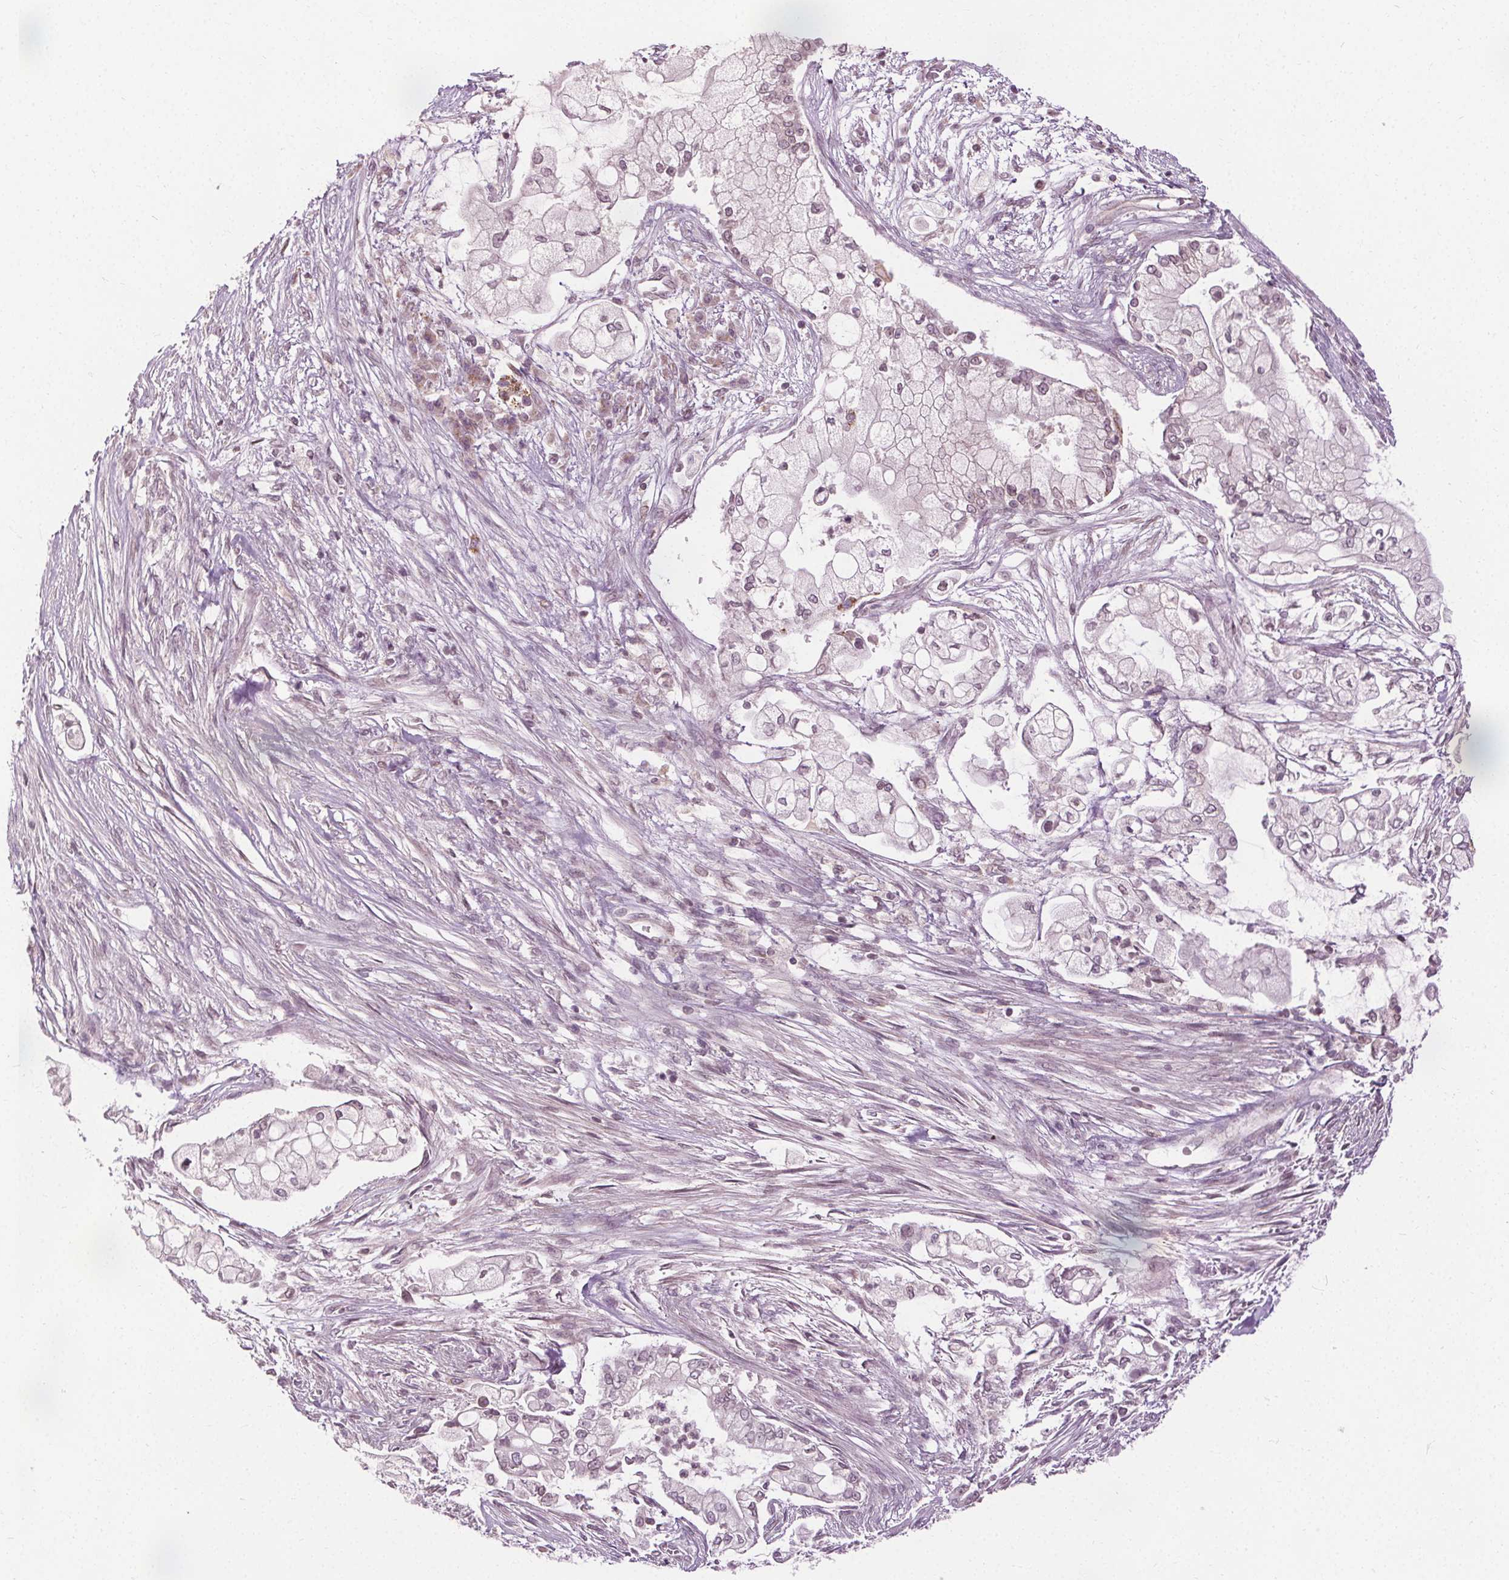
{"staining": {"intensity": "weak", "quantity": "25%-75%", "location": "nuclear"}, "tissue": "pancreatic cancer", "cell_type": "Tumor cells", "image_type": "cancer", "snomed": [{"axis": "morphology", "description": "Adenocarcinoma, NOS"}, {"axis": "topography", "description": "Pancreas"}], "caption": "Pancreatic cancer (adenocarcinoma) tissue demonstrates weak nuclear positivity in about 25%-75% of tumor cells, visualized by immunohistochemistry.", "gene": "LFNG", "patient": {"sex": "female", "age": 69}}